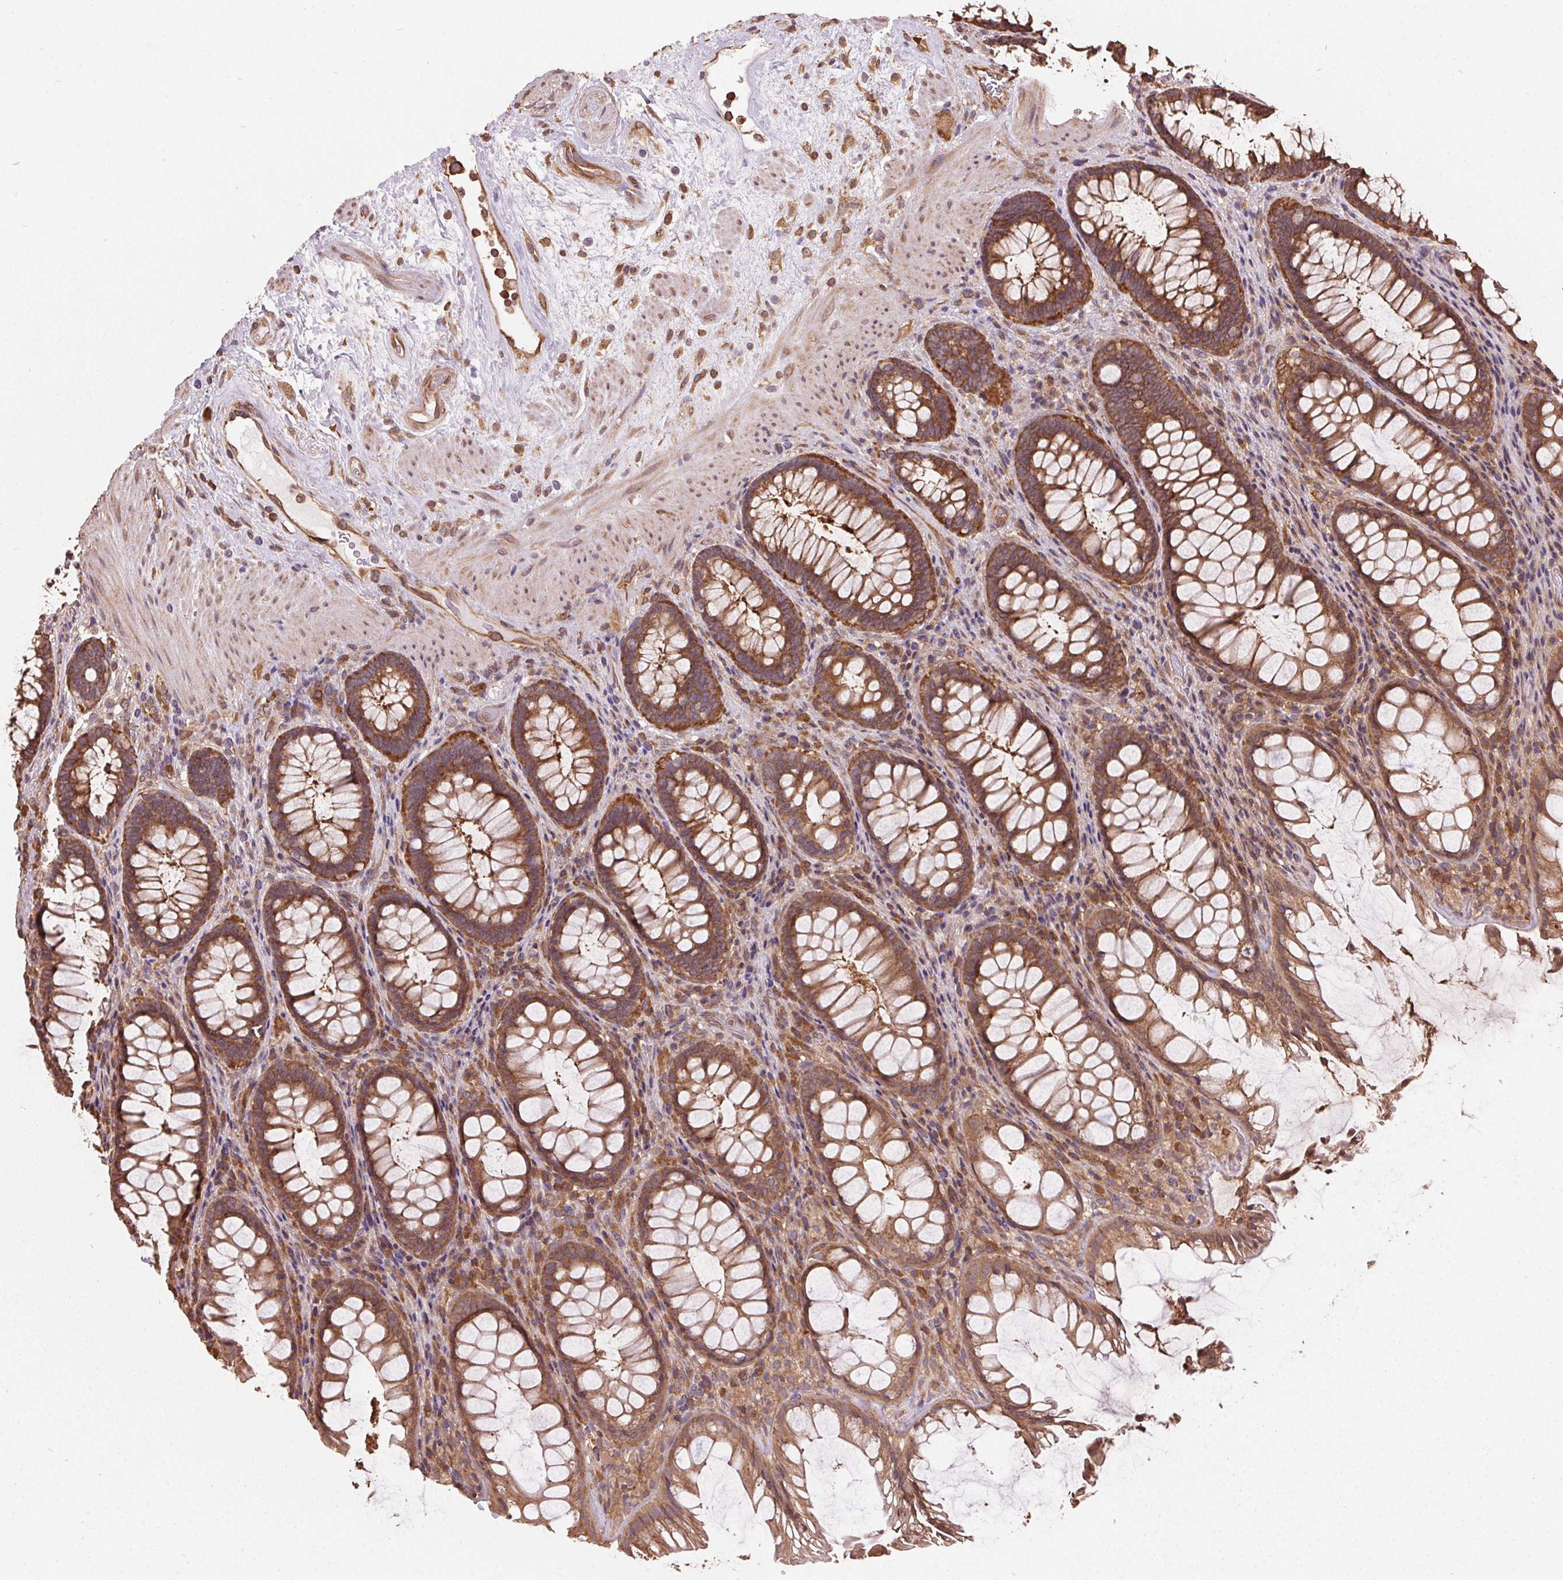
{"staining": {"intensity": "strong", "quantity": ">75%", "location": "cytoplasmic/membranous"}, "tissue": "rectum", "cell_type": "Glandular cells", "image_type": "normal", "snomed": [{"axis": "morphology", "description": "Normal tissue, NOS"}, {"axis": "topography", "description": "Rectum"}], "caption": "Strong cytoplasmic/membranous protein expression is appreciated in approximately >75% of glandular cells in rectum. (DAB IHC with brightfield microscopy, high magnification).", "gene": "EIF2S1", "patient": {"sex": "male", "age": 72}}